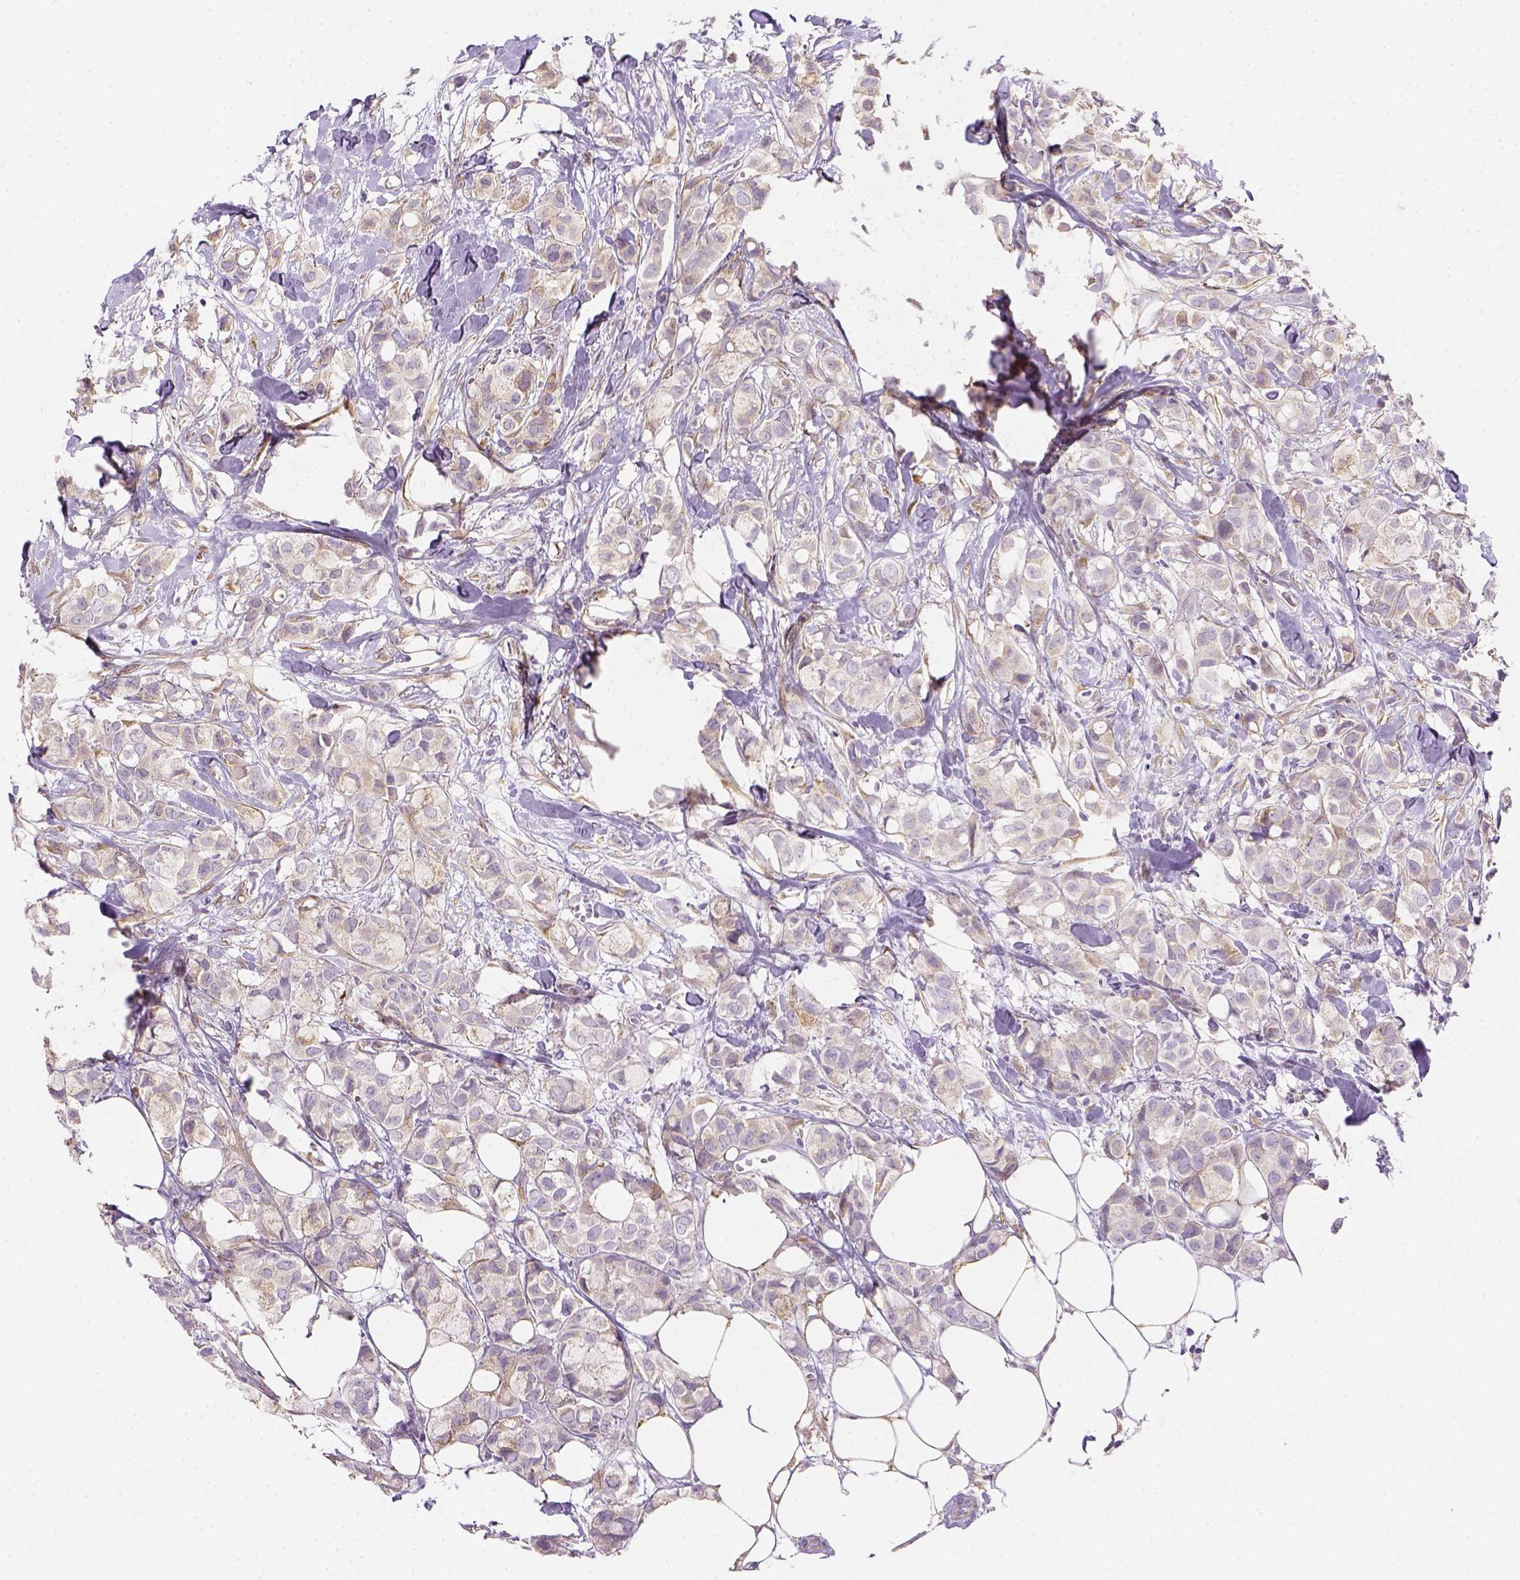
{"staining": {"intensity": "weak", "quantity": "25%-75%", "location": "cytoplasmic/membranous"}, "tissue": "breast cancer", "cell_type": "Tumor cells", "image_type": "cancer", "snomed": [{"axis": "morphology", "description": "Duct carcinoma"}, {"axis": "topography", "description": "Breast"}], "caption": "Immunohistochemistry micrograph of neoplastic tissue: human breast cancer stained using immunohistochemistry (IHC) exhibits low levels of weak protein expression localized specifically in the cytoplasmic/membranous of tumor cells, appearing as a cytoplasmic/membranous brown color.", "gene": "CACNB1", "patient": {"sex": "female", "age": 85}}